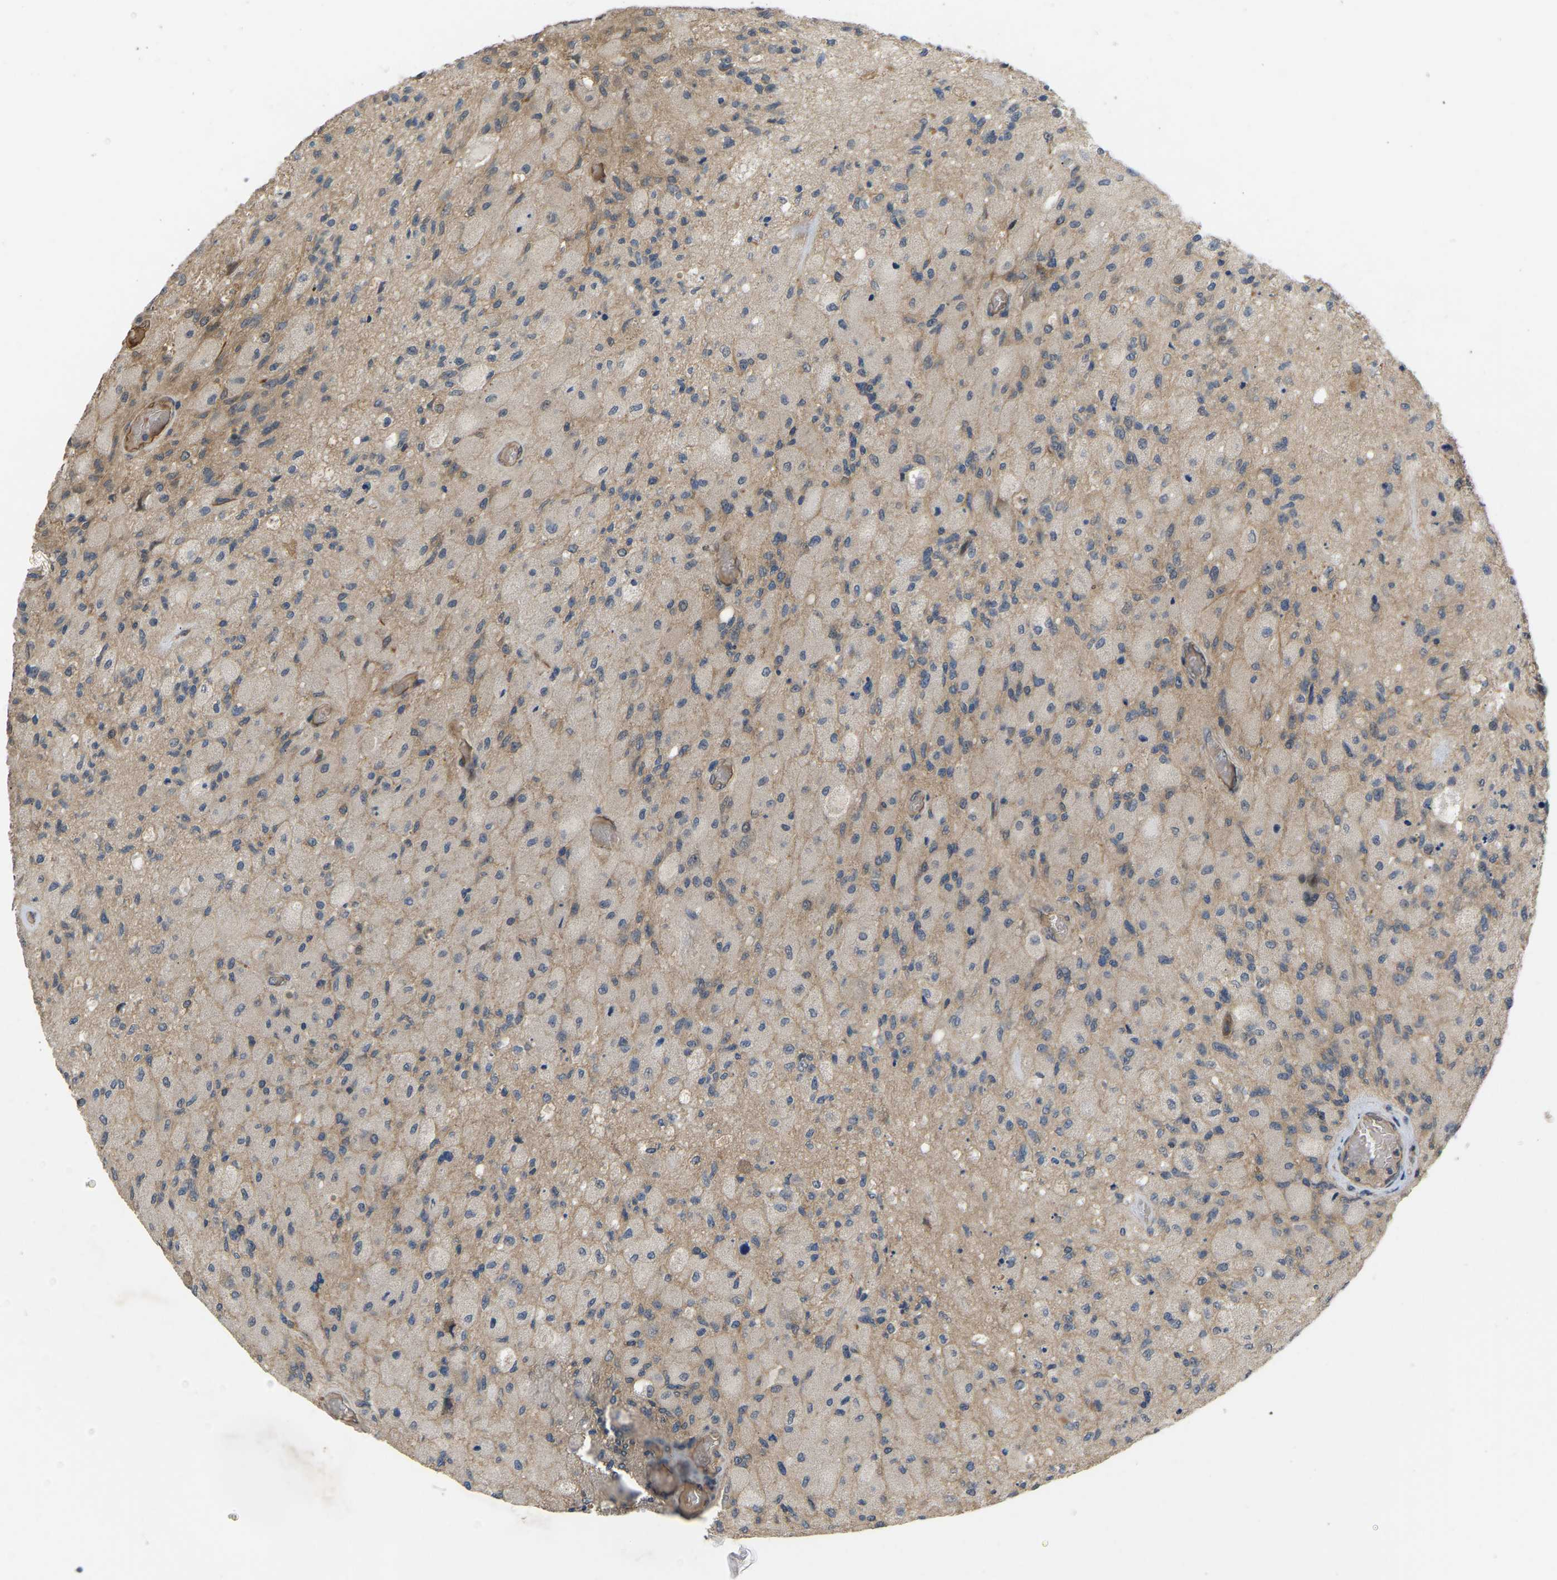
{"staining": {"intensity": "negative", "quantity": "none", "location": "none"}, "tissue": "glioma", "cell_type": "Tumor cells", "image_type": "cancer", "snomed": [{"axis": "morphology", "description": "Normal tissue, NOS"}, {"axis": "morphology", "description": "Glioma, malignant, High grade"}, {"axis": "topography", "description": "Cerebral cortex"}], "caption": "The image shows no significant positivity in tumor cells of glioma. Nuclei are stained in blue.", "gene": "LIMK2", "patient": {"sex": "male", "age": 77}}